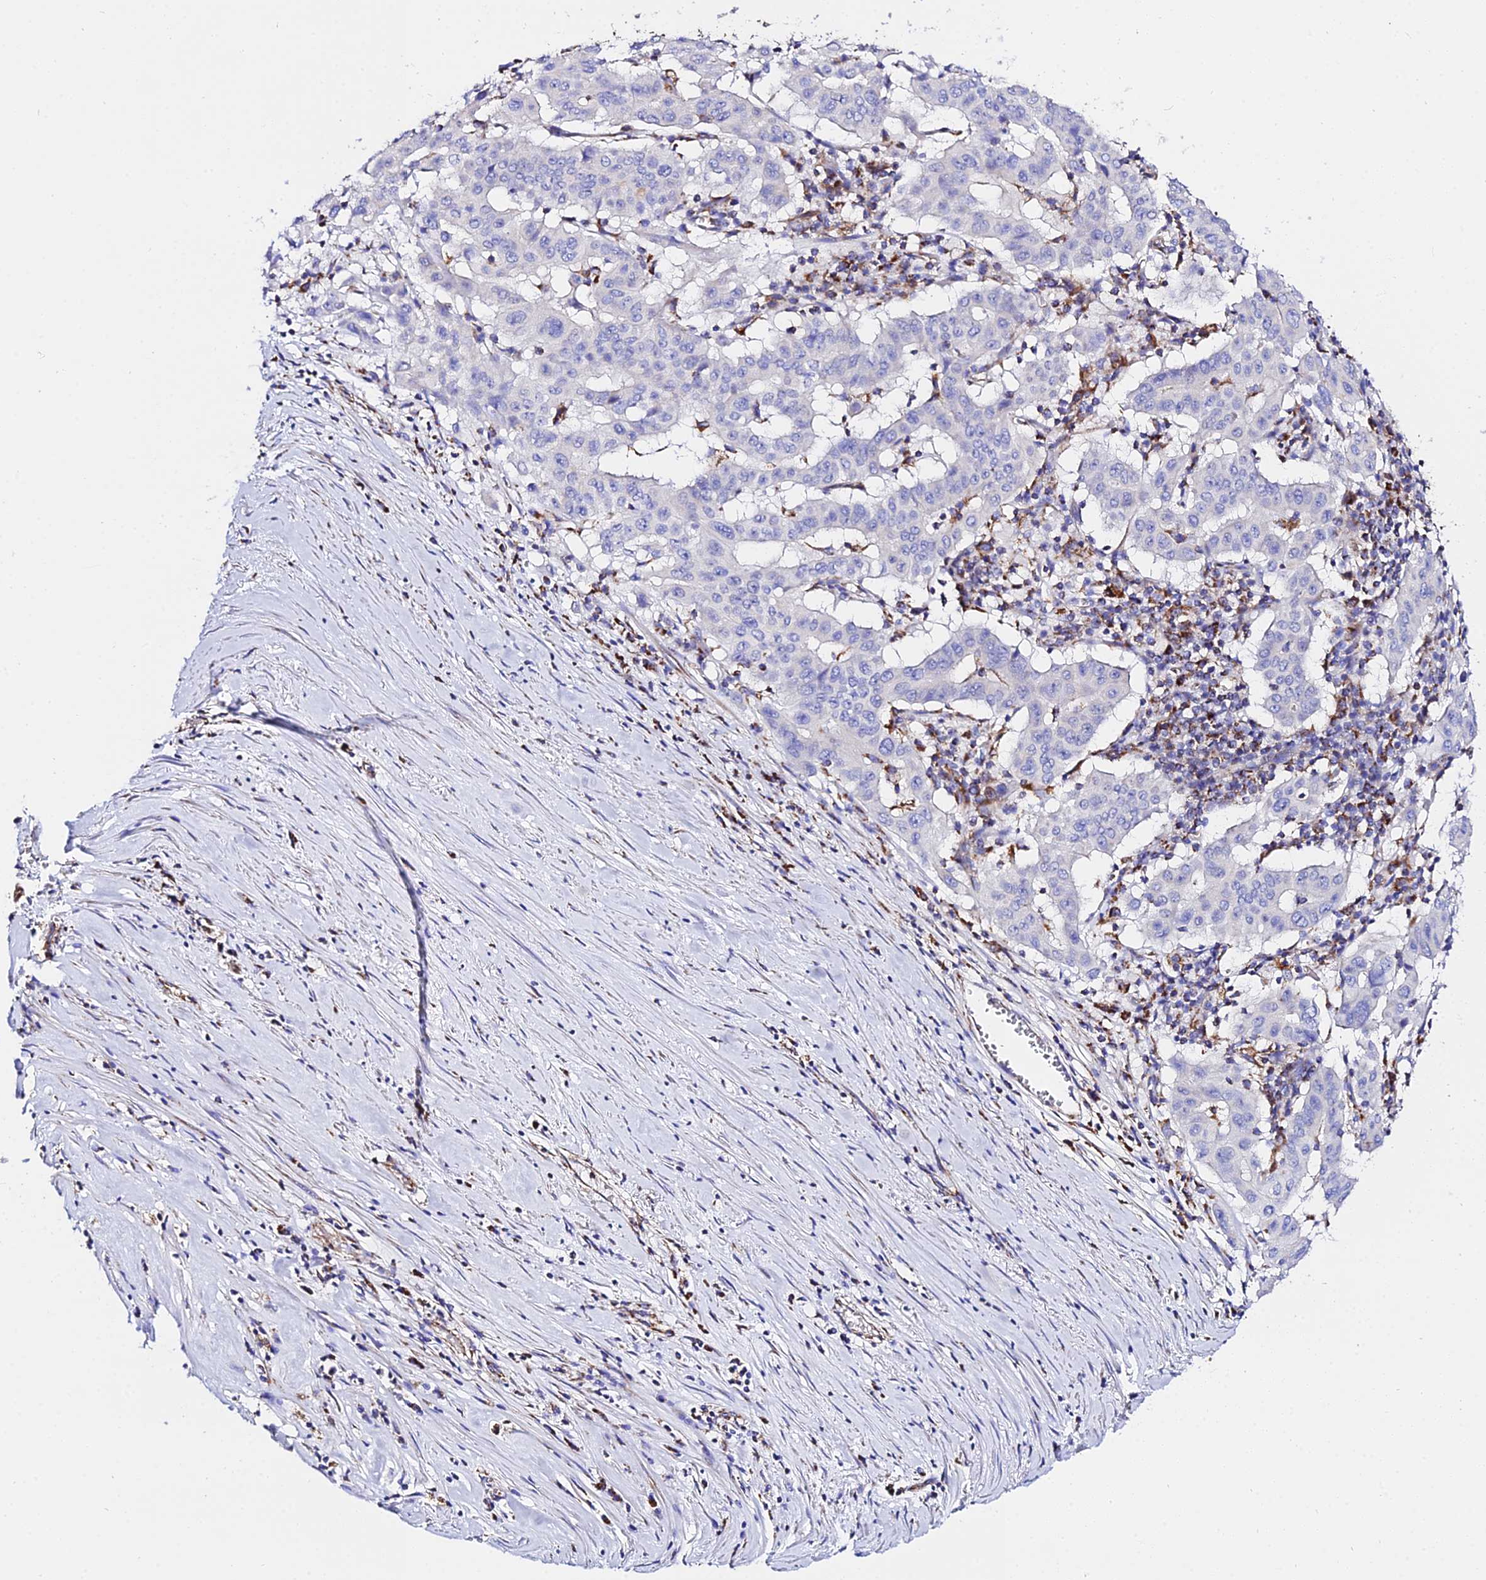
{"staining": {"intensity": "negative", "quantity": "none", "location": "none"}, "tissue": "pancreatic cancer", "cell_type": "Tumor cells", "image_type": "cancer", "snomed": [{"axis": "morphology", "description": "Adenocarcinoma, NOS"}, {"axis": "topography", "description": "Pancreas"}], "caption": "Immunohistochemistry (IHC) image of neoplastic tissue: human adenocarcinoma (pancreatic) stained with DAB displays no significant protein staining in tumor cells.", "gene": "ZNF573", "patient": {"sex": "male", "age": 63}}